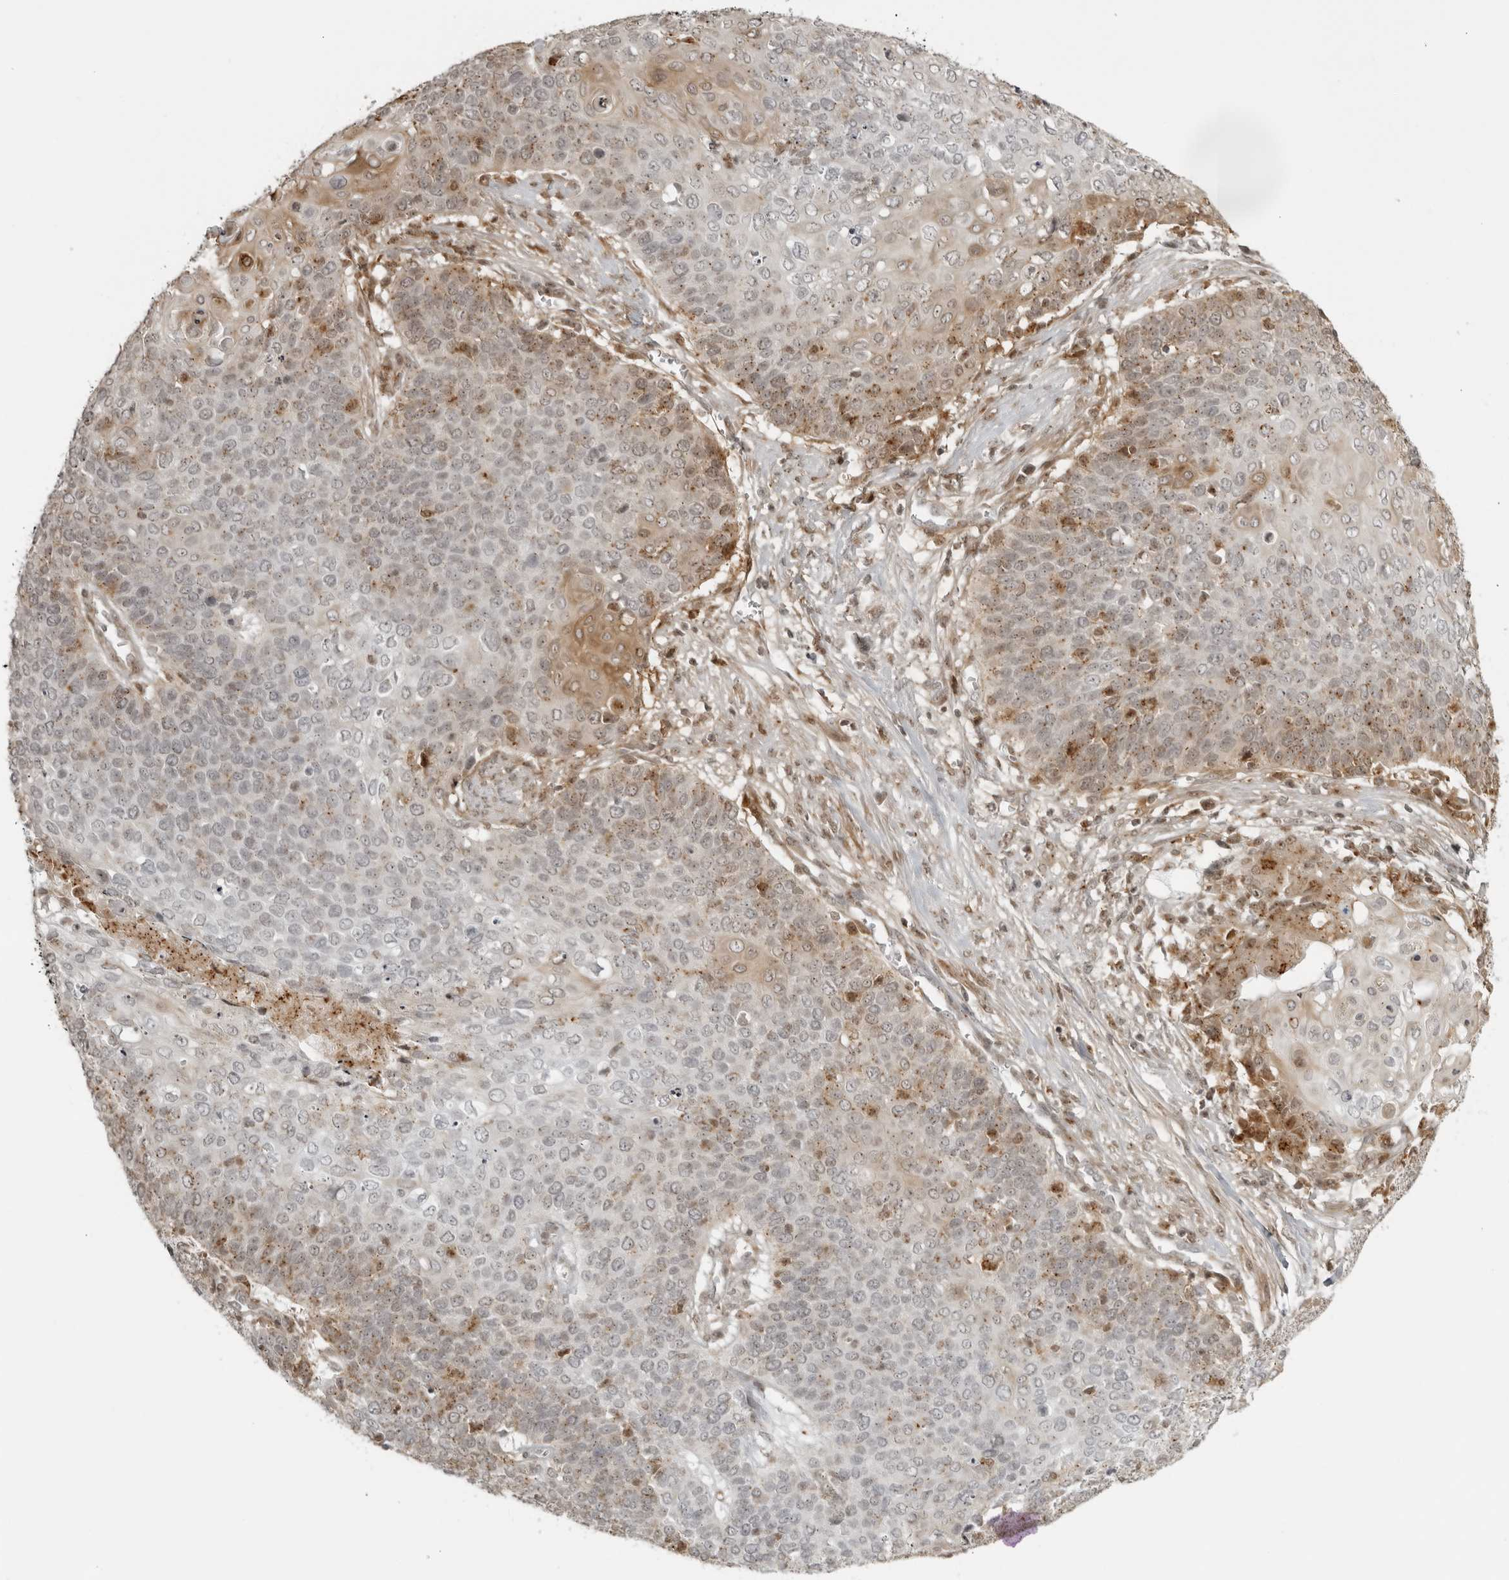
{"staining": {"intensity": "moderate", "quantity": "<25%", "location": "cytoplasmic/membranous"}, "tissue": "cervical cancer", "cell_type": "Tumor cells", "image_type": "cancer", "snomed": [{"axis": "morphology", "description": "Squamous cell carcinoma, NOS"}, {"axis": "topography", "description": "Cervix"}], "caption": "This is an image of IHC staining of cervical cancer, which shows moderate expression in the cytoplasmic/membranous of tumor cells.", "gene": "TCF21", "patient": {"sex": "female", "age": 39}}